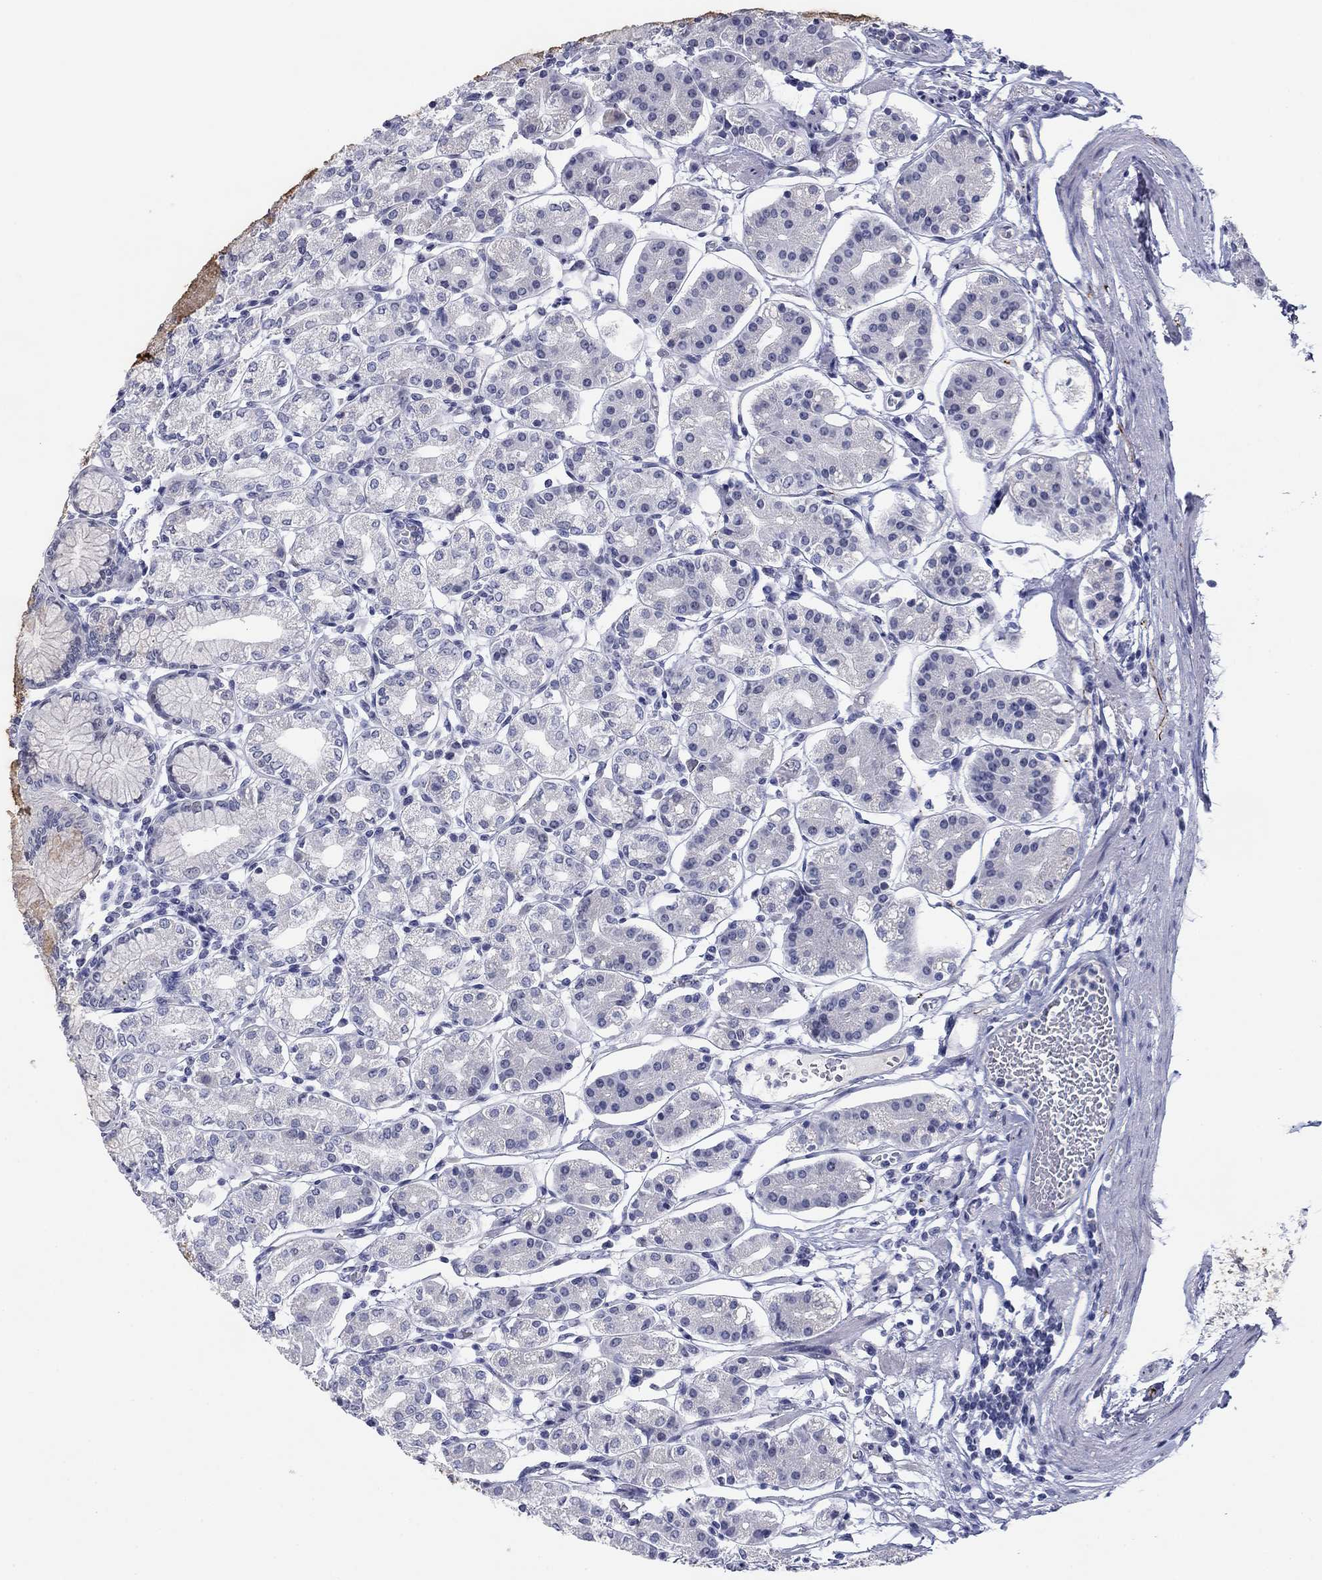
{"staining": {"intensity": "negative", "quantity": "none", "location": "none"}, "tissue": "stomach", "cell_type": "Glandular cells", "image_type": "normal", "snomed": [{"axis": "morphology", "description": "Normal tissue, NOS"}, {"axis": "topography", "description": "Skeletal muscle"}, {"axis": "topography", "description": "Stomach"}], "caption": "This is a photomicrograph of IHC staining of normal stomach, which shows no positivity in glandular cells. (DAB immunohistochemistry, high magnification).", "gene": "PRPH", "patient": {"sex": "female", "age": 57}}